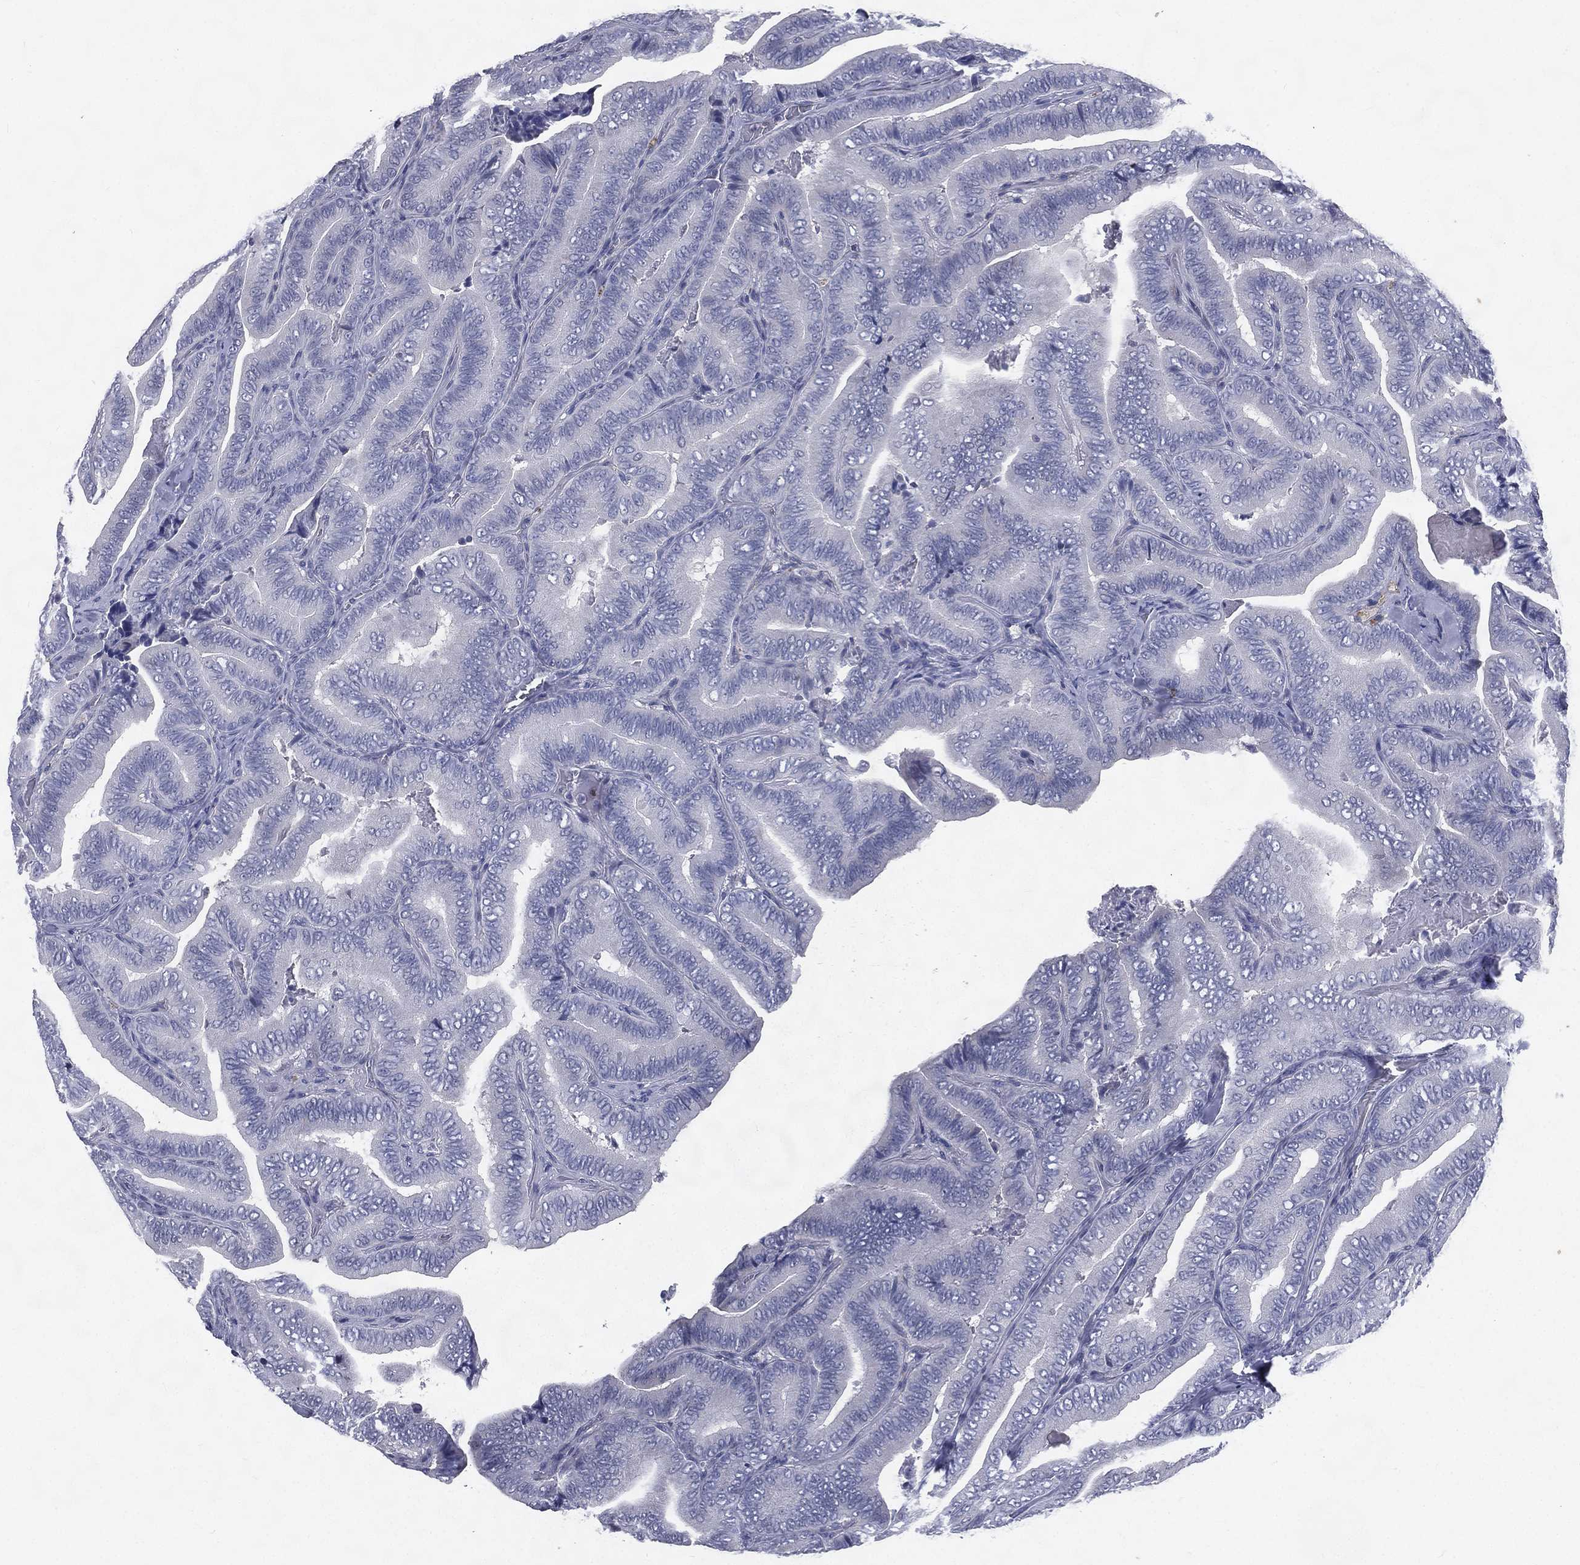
{"staining": {"intensity": "negative", "quantity": "none", "location": "none"}, "tissue": "thyroid cancer", "cell_type": "Tumor cells", "image_type": "cancer", "snomed": [{"axis": "morphology", "description": "Papillary adenocarcinoma, NOS"}, {"axis": "topography", "description": "Thyroid gland"}], "caption": "Papillary adenocarcinoma (thyroid) stained for a protein using IHC reveals no positivity tumor cells.", "gene": "IFT27", "patient": {"sex": "male", "age": 61}}